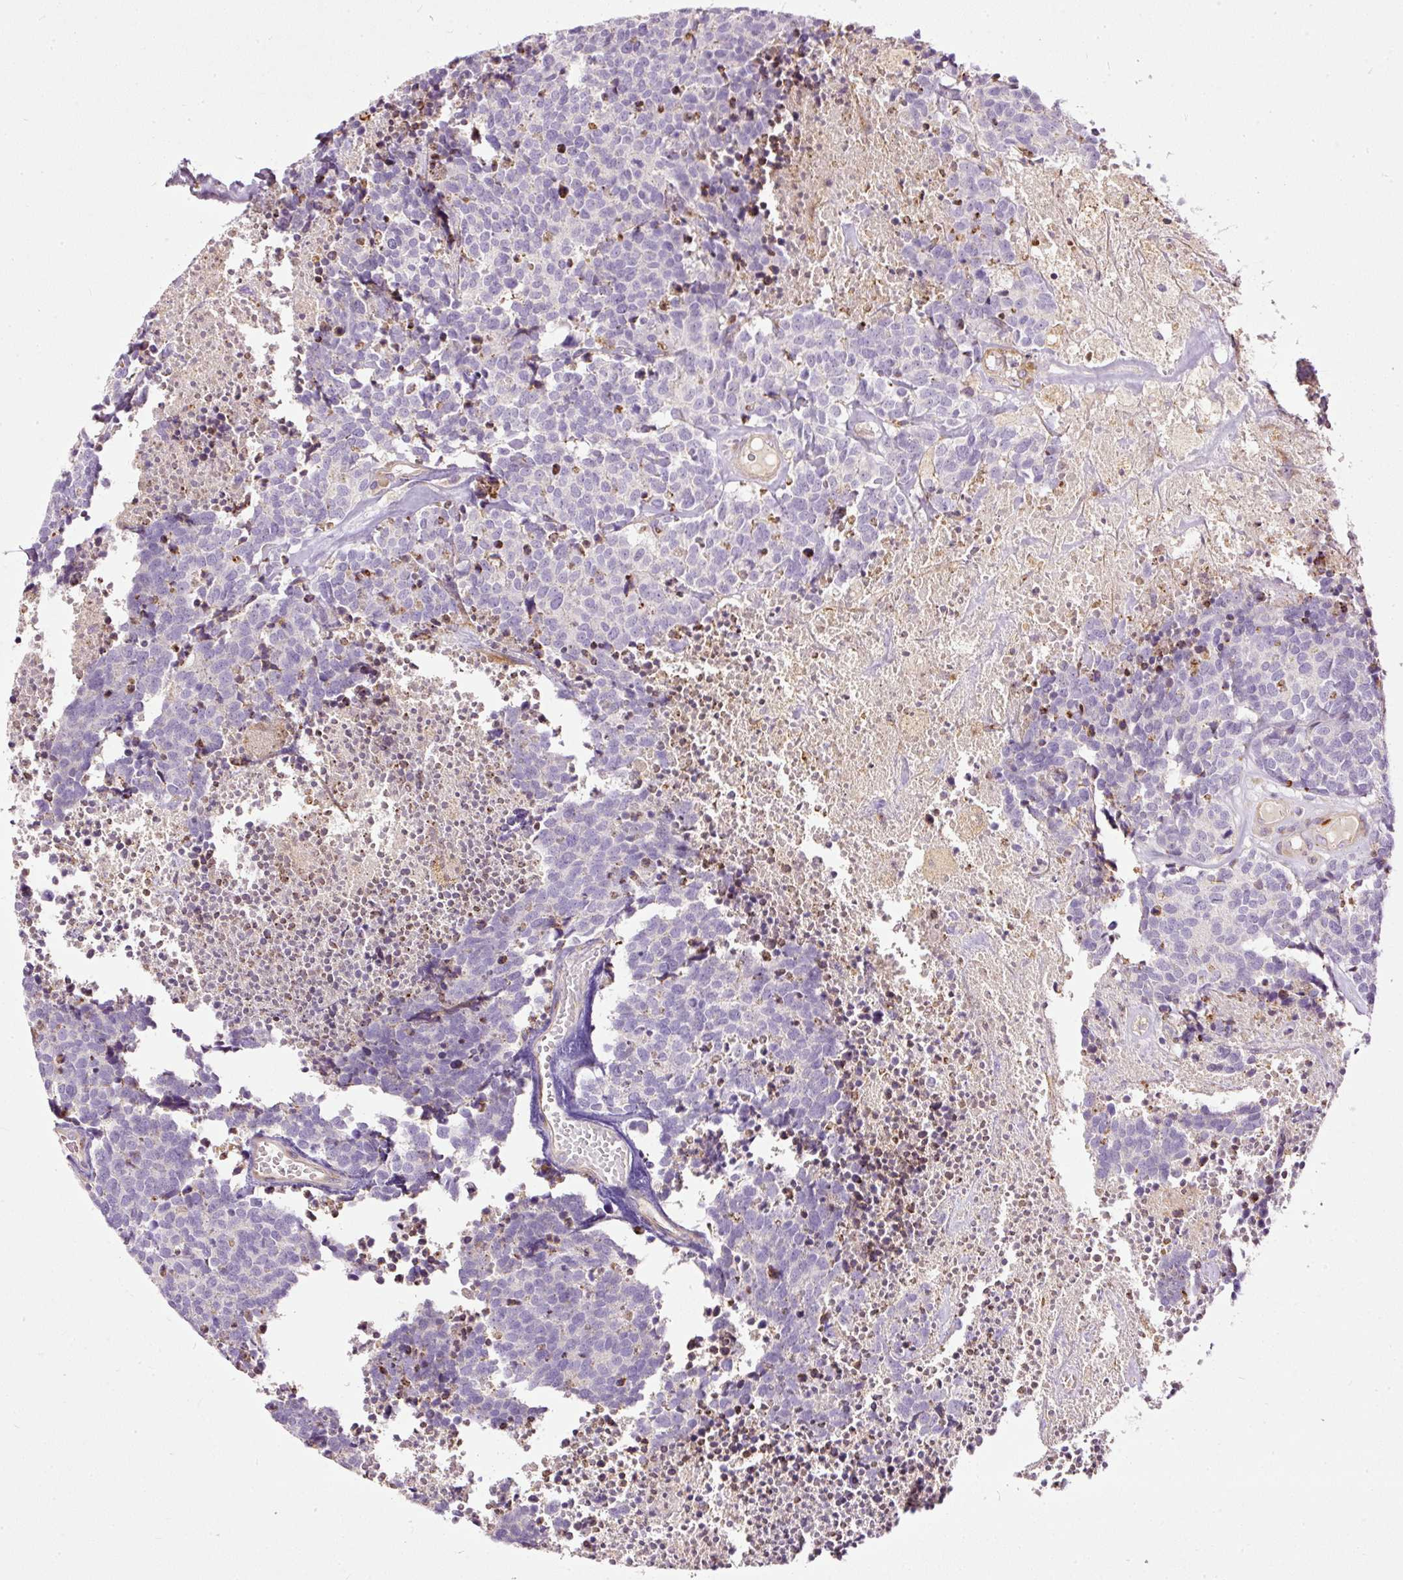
{"staining": {"intensity": "negative", "quantity": "none", "location": "none"}, "tissue": "carcinoid", "cell_type": "Tumor cells", "image_type": "cancer", "snomed": [{"axis": "morphology", "description": "Carcinoid, malignant, NOS"}, {"axis": "topography", "description": "Skin"}], "caption": "Human carcinoid stained for a protein using immunohistochemistry shows no staining in tumor cells.", "gene": "PAQR9", "patient": {"sex": "female", "age": 79}}